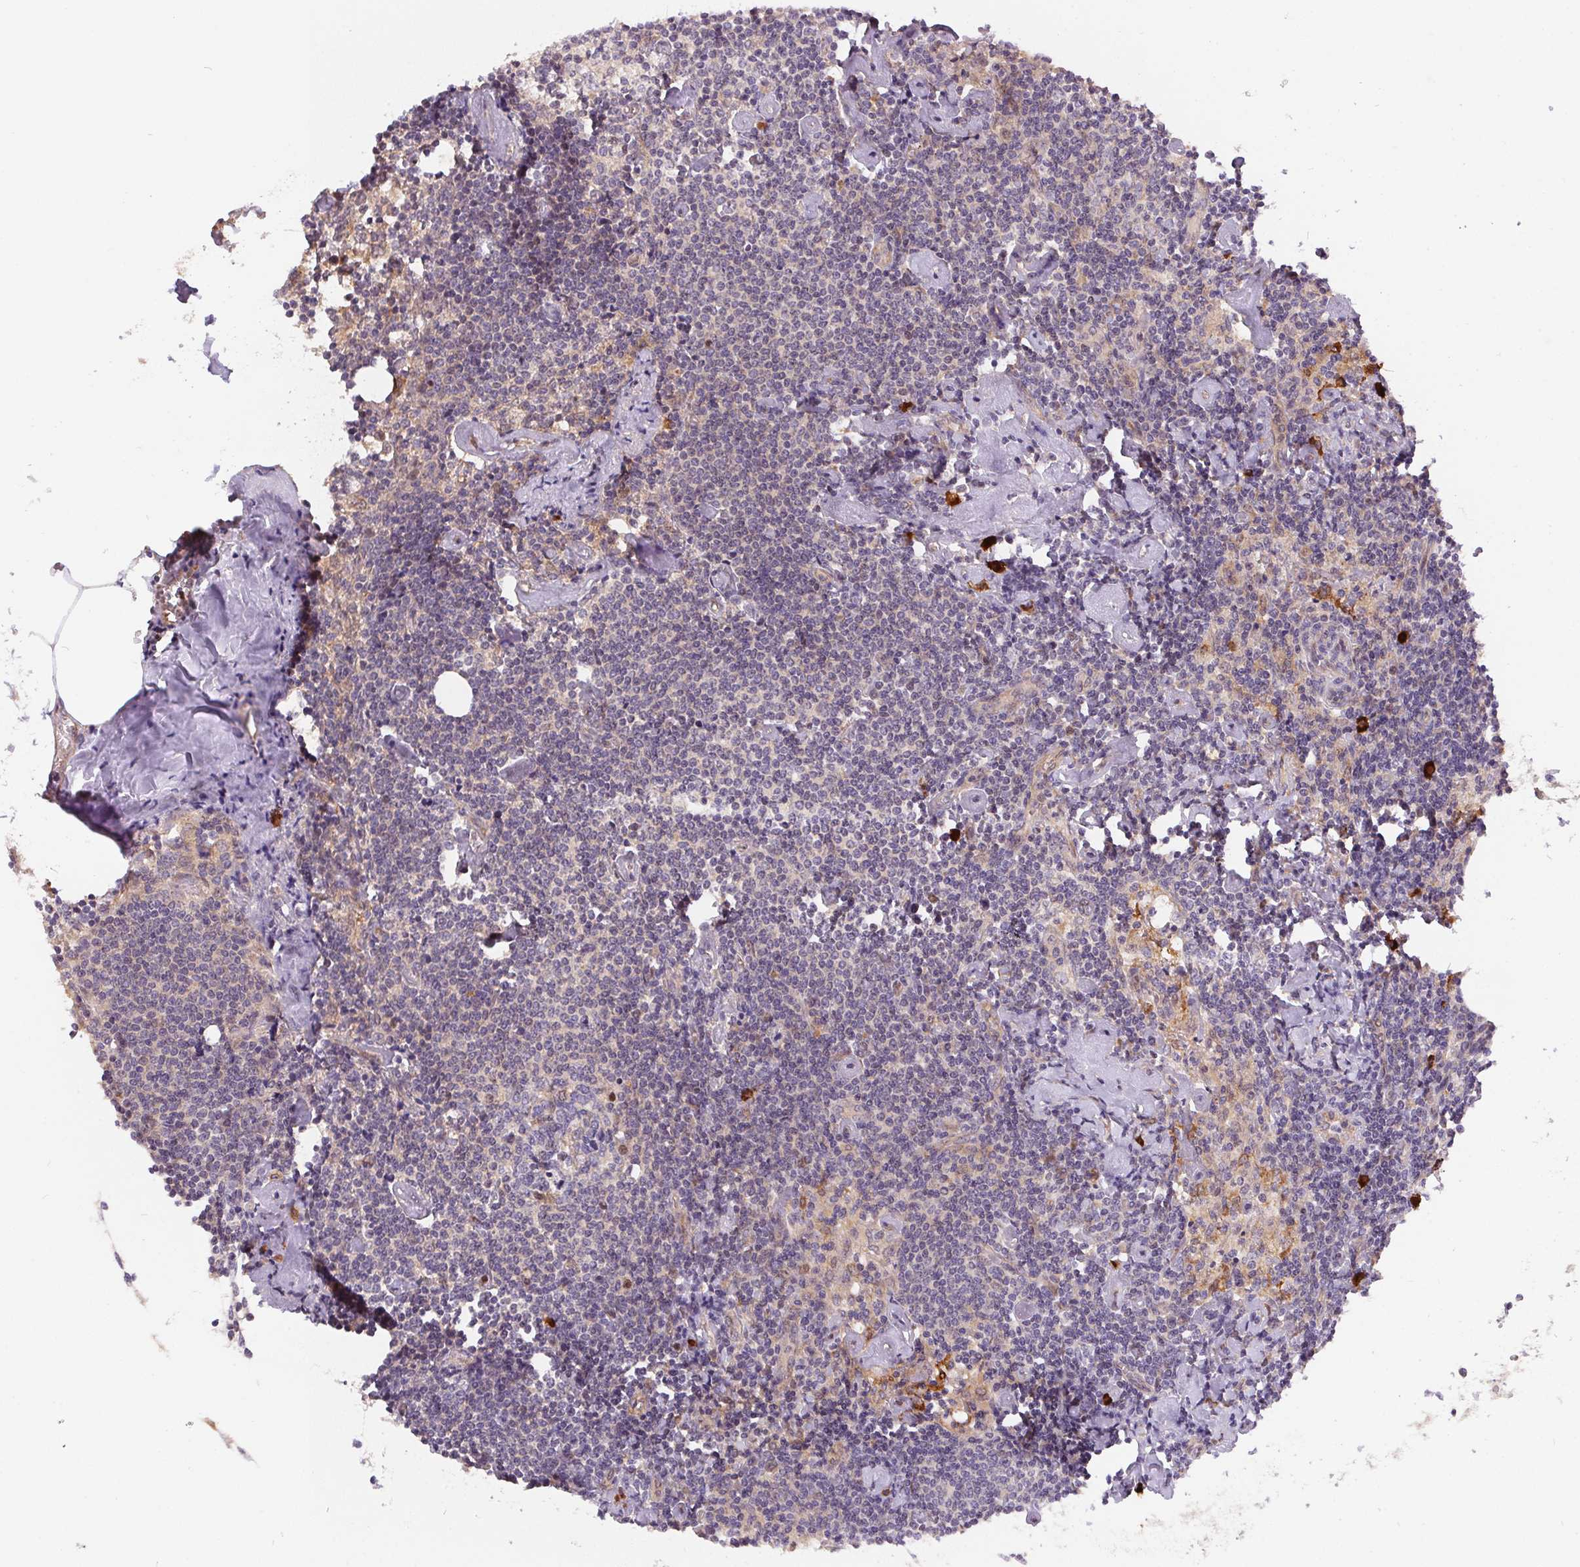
{"staining": {"intensity": "moderate", "quantity": "<25%", "location": "nuclear"}, "tissue": "lymph node", "cell_type": "Germinal center cells", "image_type": "normal", "snomed": [{"axis": "morphology", "description": "Normal tissue, NOS"}, {"axis": "topography", "description": "Lymph node"}], "caption": "This photomicrograph displays IHC staining of normal human lymph node, with low moderate nuclear expression in about <25% of germinal center cells.", "gene": "NUDT16", "patient": {"sex": "female", "age": 69}}